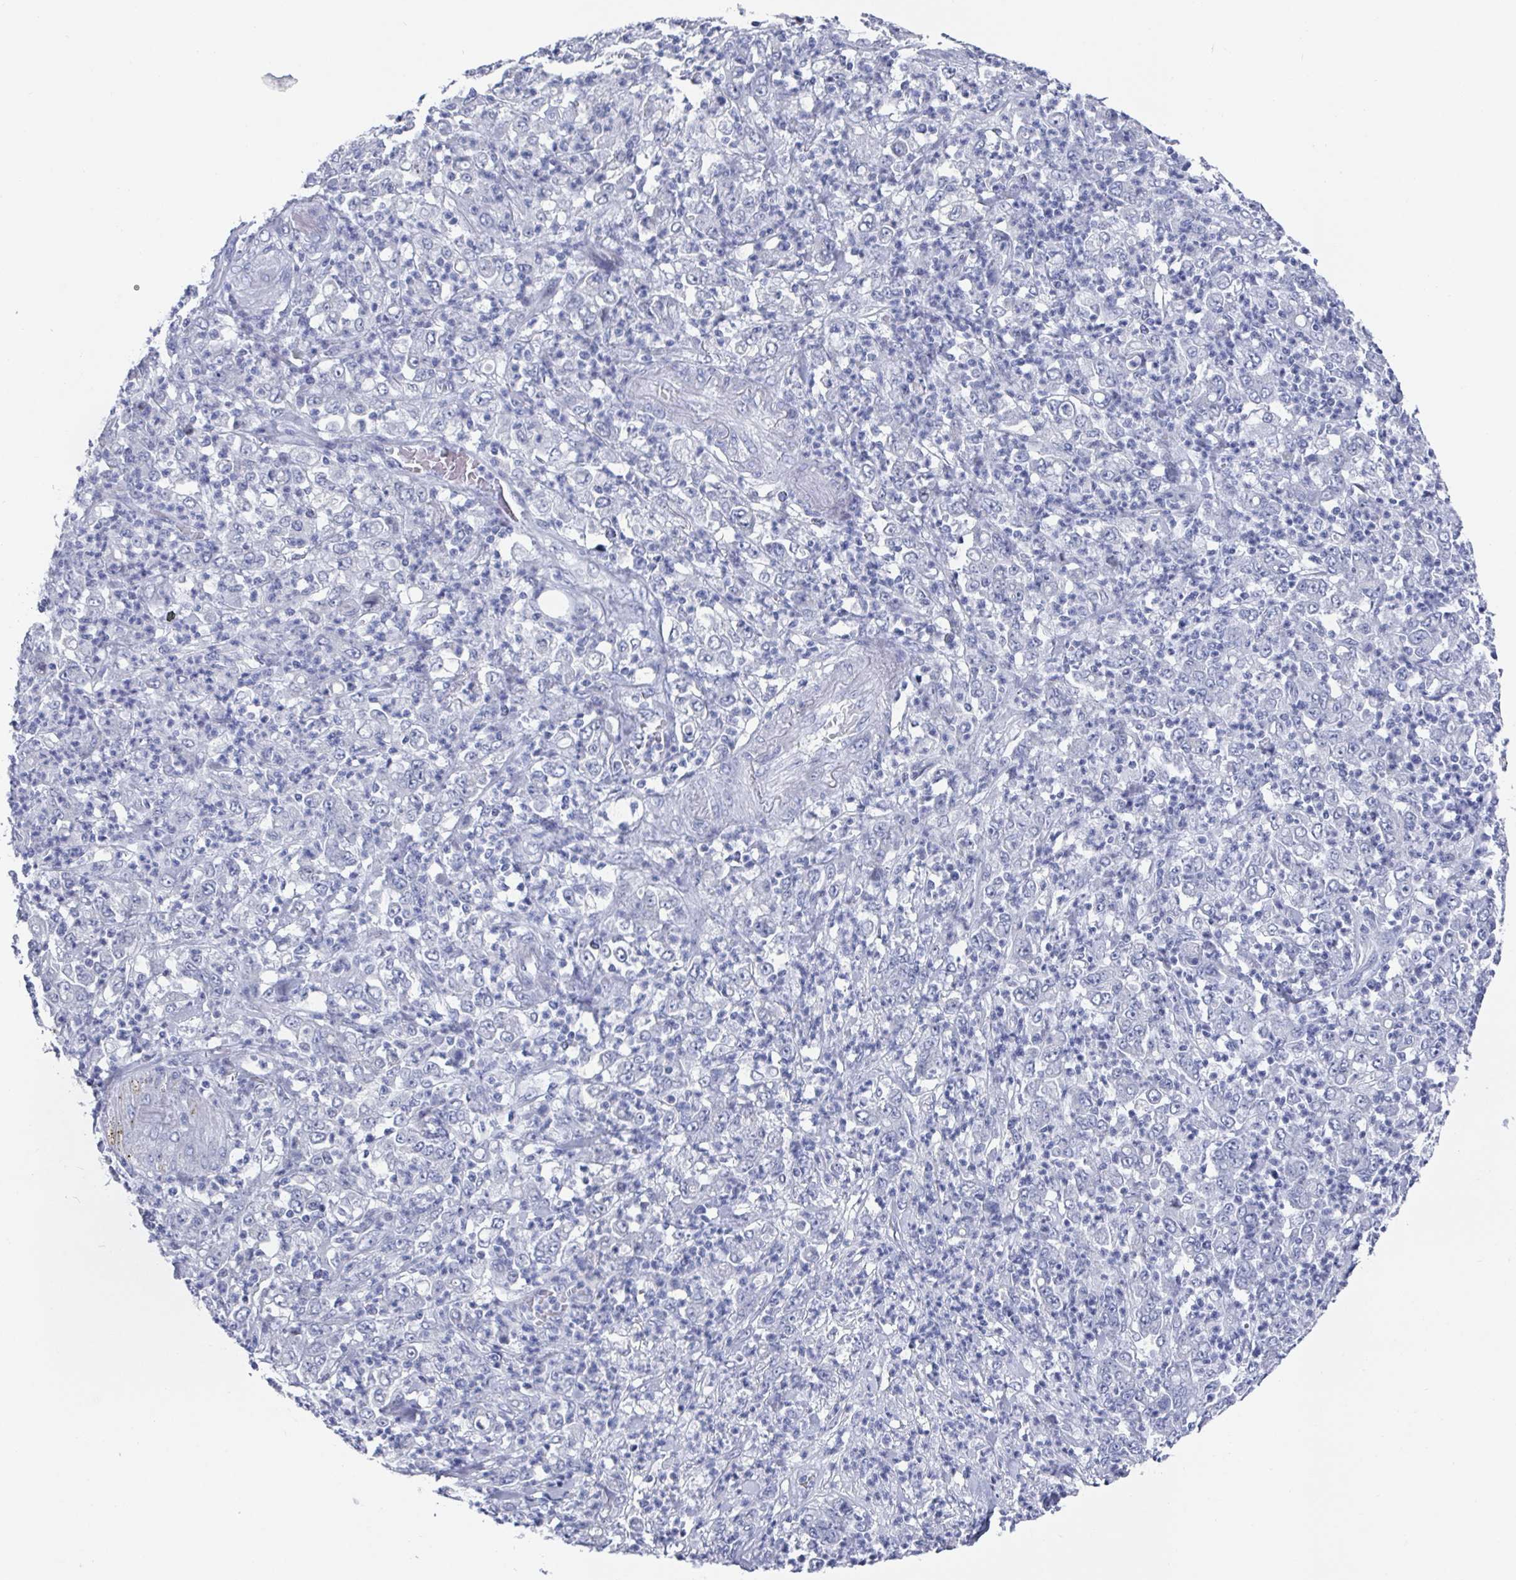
{"staining": {"intensity": "negative", "quantity": "none", "location": "none"}, "tissue": "stomach cancer", "cell_type": "Tumor cells", "image_type": "cancer", "snomed": [{"axis": "morphology", "description": "Adenocarcinoma, NOS"}, {"axis": "topography", "description": "Stomach, lower"}], "caption": "Immunohistochemistry (IHC) image of human stomach adenocarcinoma stained for a protein (brown), which exhibits no expression in tumor cells.", "gene": "CAMKV", "patient": {"sex": "female", "age": 71}}